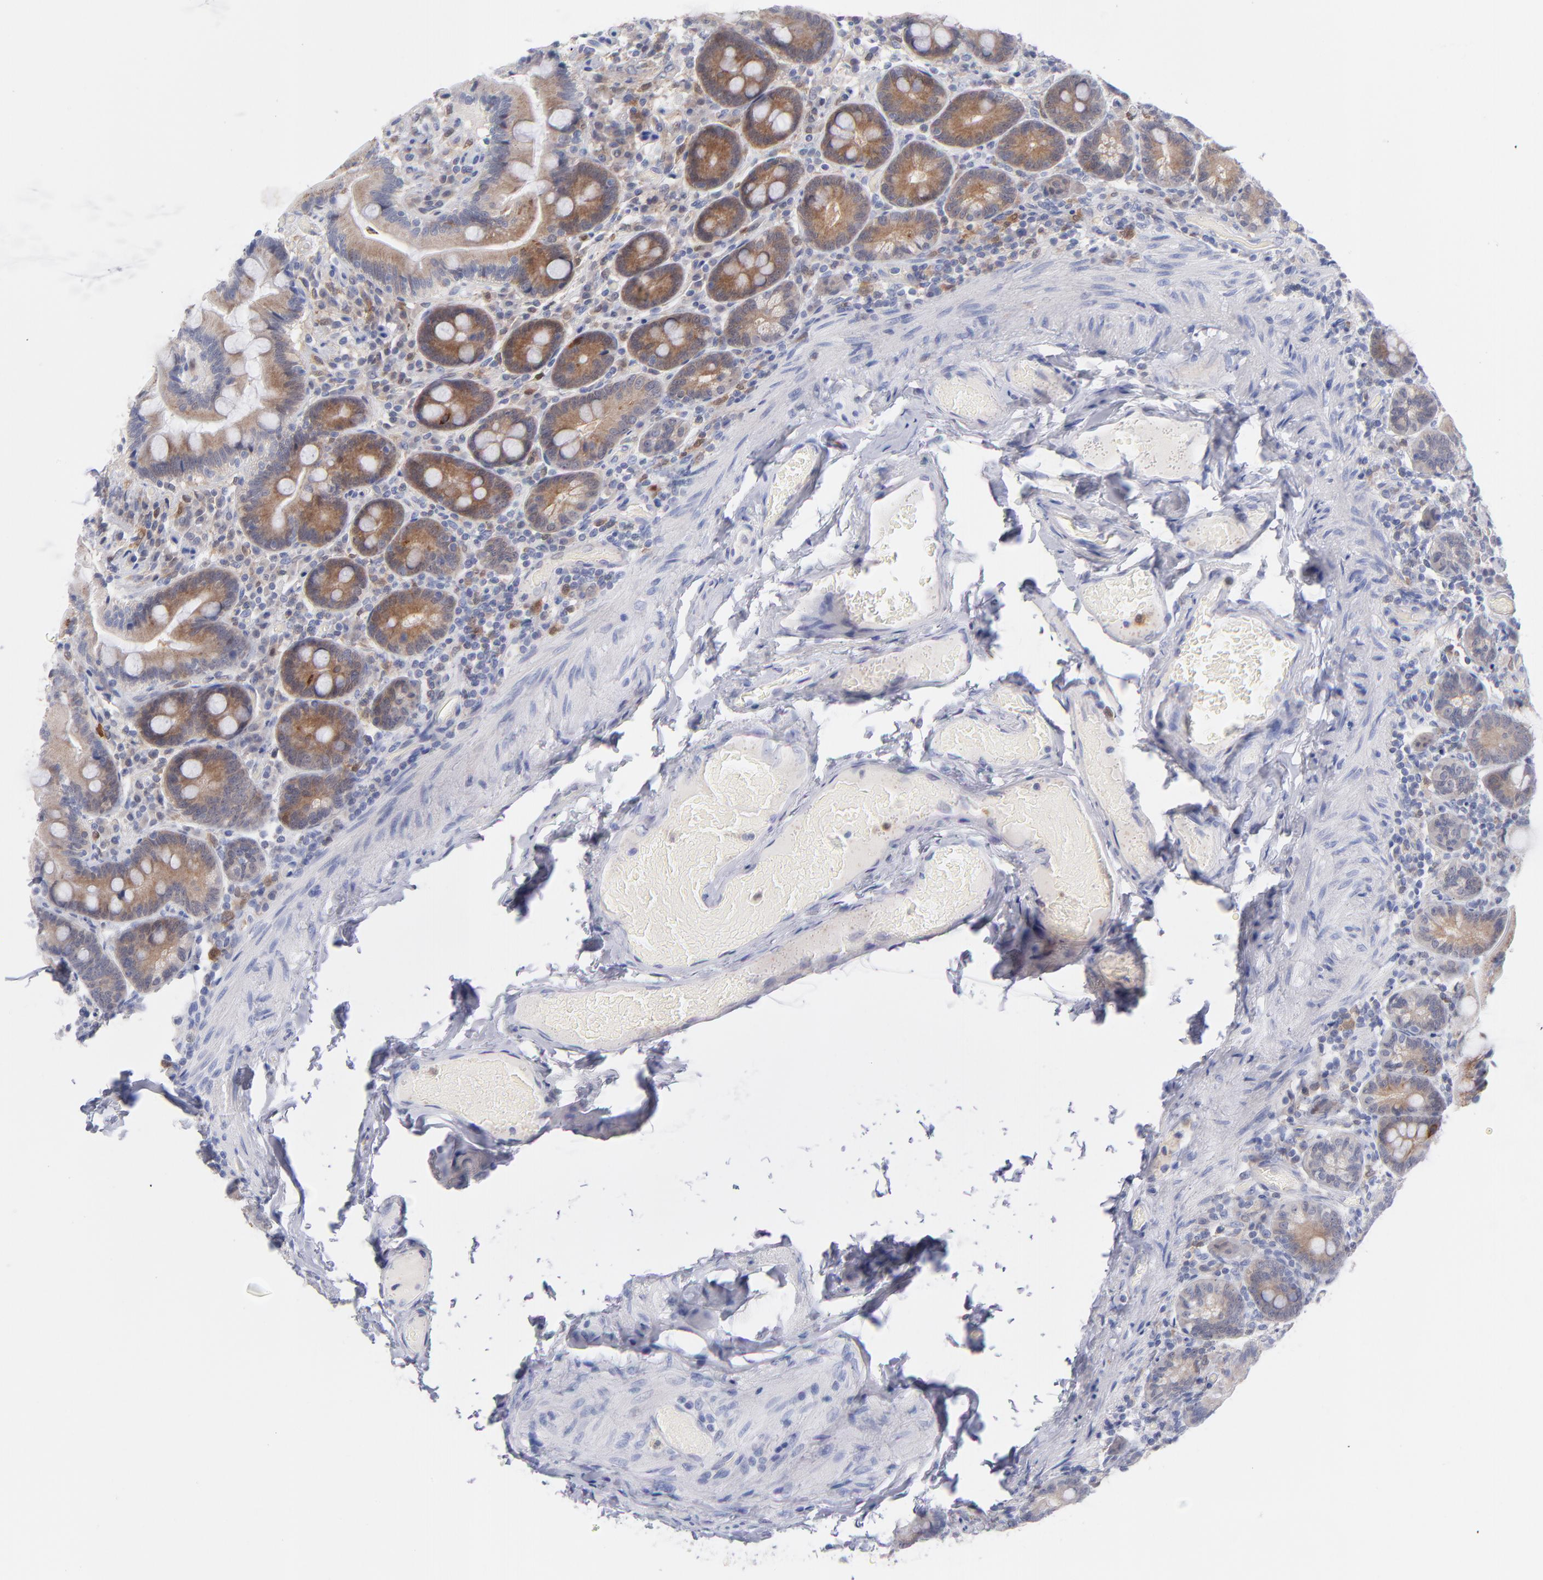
{"staining": {"intensity": "weak", "quantity": ">75%", "location": "cytoplasmic/membranous"}, "tissue": "duodenum", "cell_type": "Glandular cells", "image_type": "normal", "snomed": [{"axis": "morphology", "description": "Normal tissue, NOS"}, {"axis": "topography", "description": "Duodenum"}], "caption": "Protein expression analysis of normal duodenum reveals weak cytoplasmic/membranous positivity in approximately >75% of glandular cells. The staining was performed using DAB (3,3'-diaminobenzidine), with brown indicating positive protein expression. Nuclei are stained blue with hematoxylin.", "gene": "BID", "patient": {"sex": "male", "age": 66}}